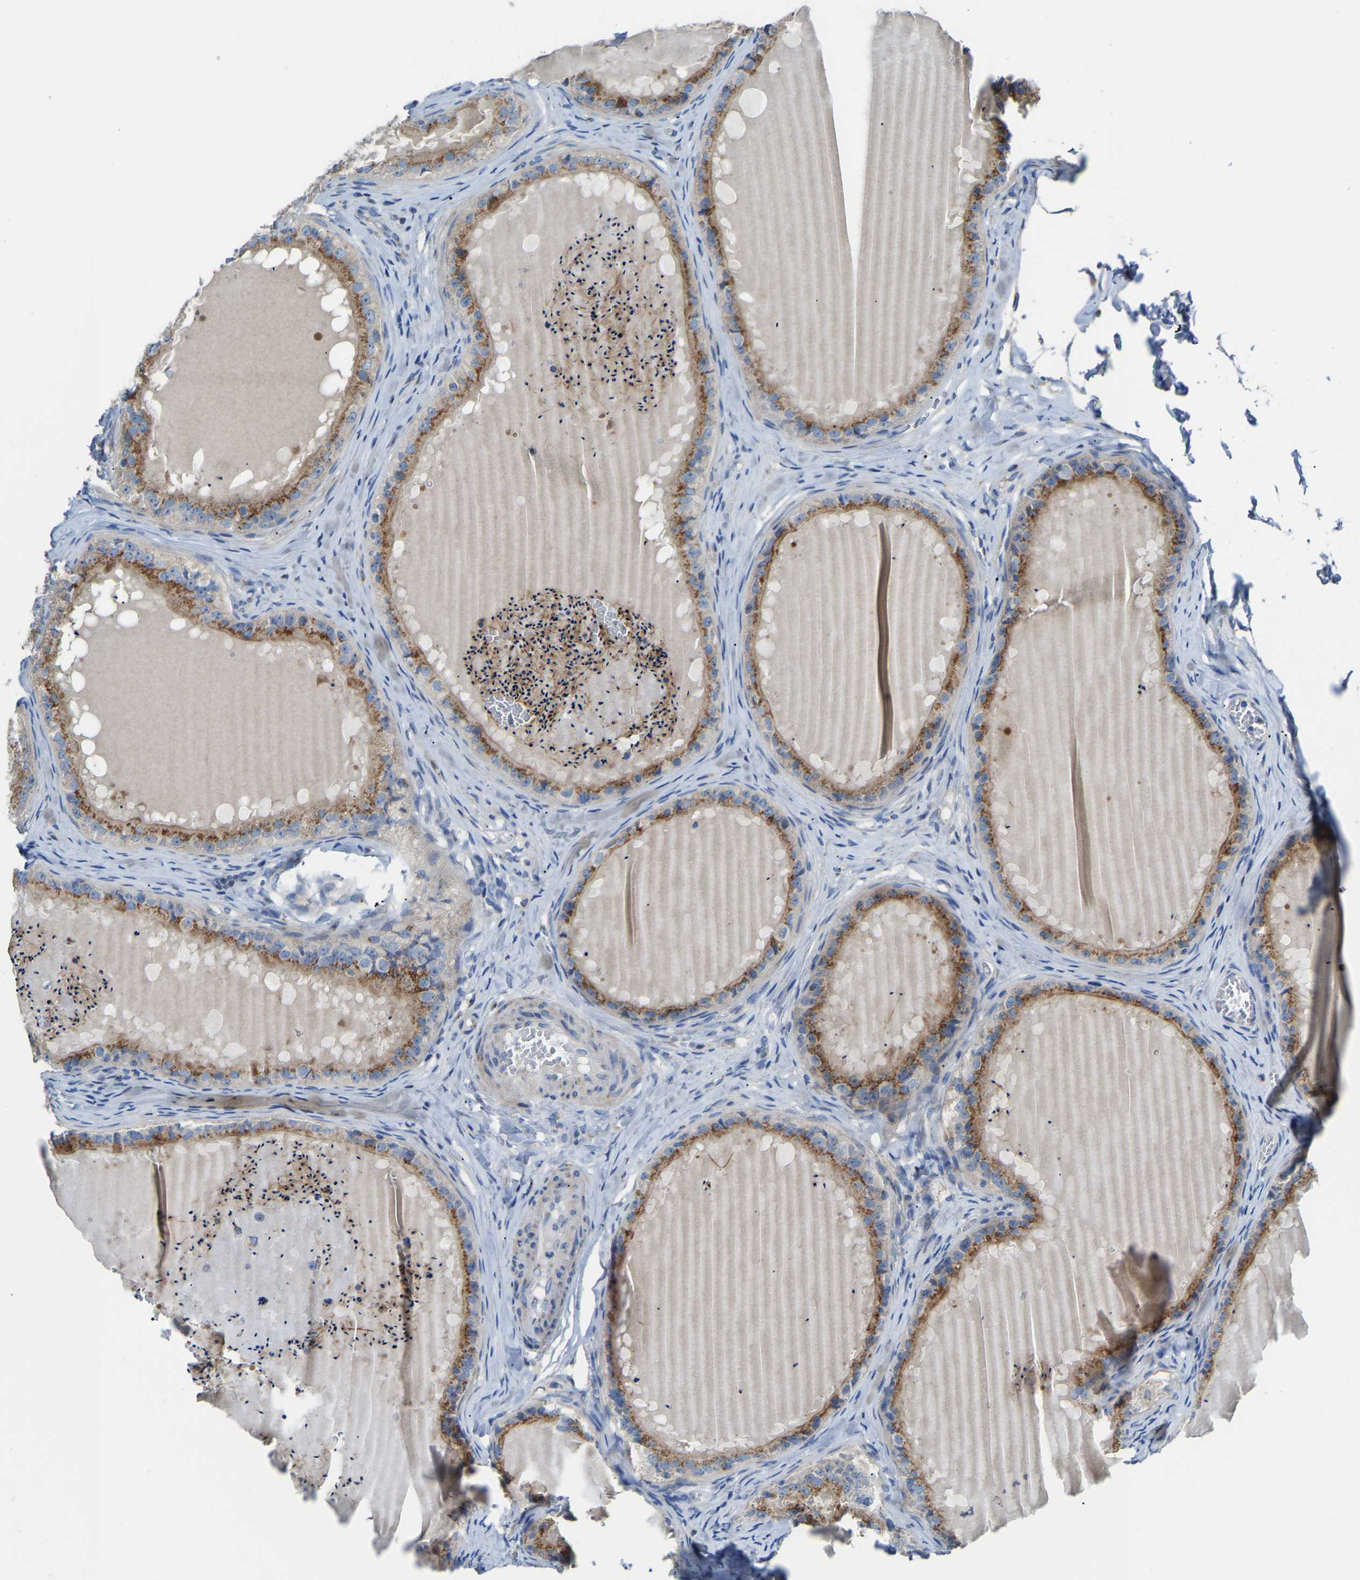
{"staining": {"intensity": "moderate", "quantity": ">75%", "location": "cytoplasmic/membranous"}, "tissue": "epididymis", "cell_type": "Glandular cells", "image_type": "normal", "snomed": [{"axis": "morphology", "description": "Normal tissue, NOS"}, {"axis": "topography", "description": "Epididymis"}], "caption": "Immunohistochemistry staining of benign epididymis, which reveals medium levels of moderate cytoplasmic/membranous positivity in about >75% of glandular cells indicating moderate cytoplasmic/membranous protein staining. The staining was performed using DAB (brown) for protein detection and nuclei were counterstained in hematoxylin (blue).", "gene": "CANT1", "patient": {"sex": "male", "age": 31}}